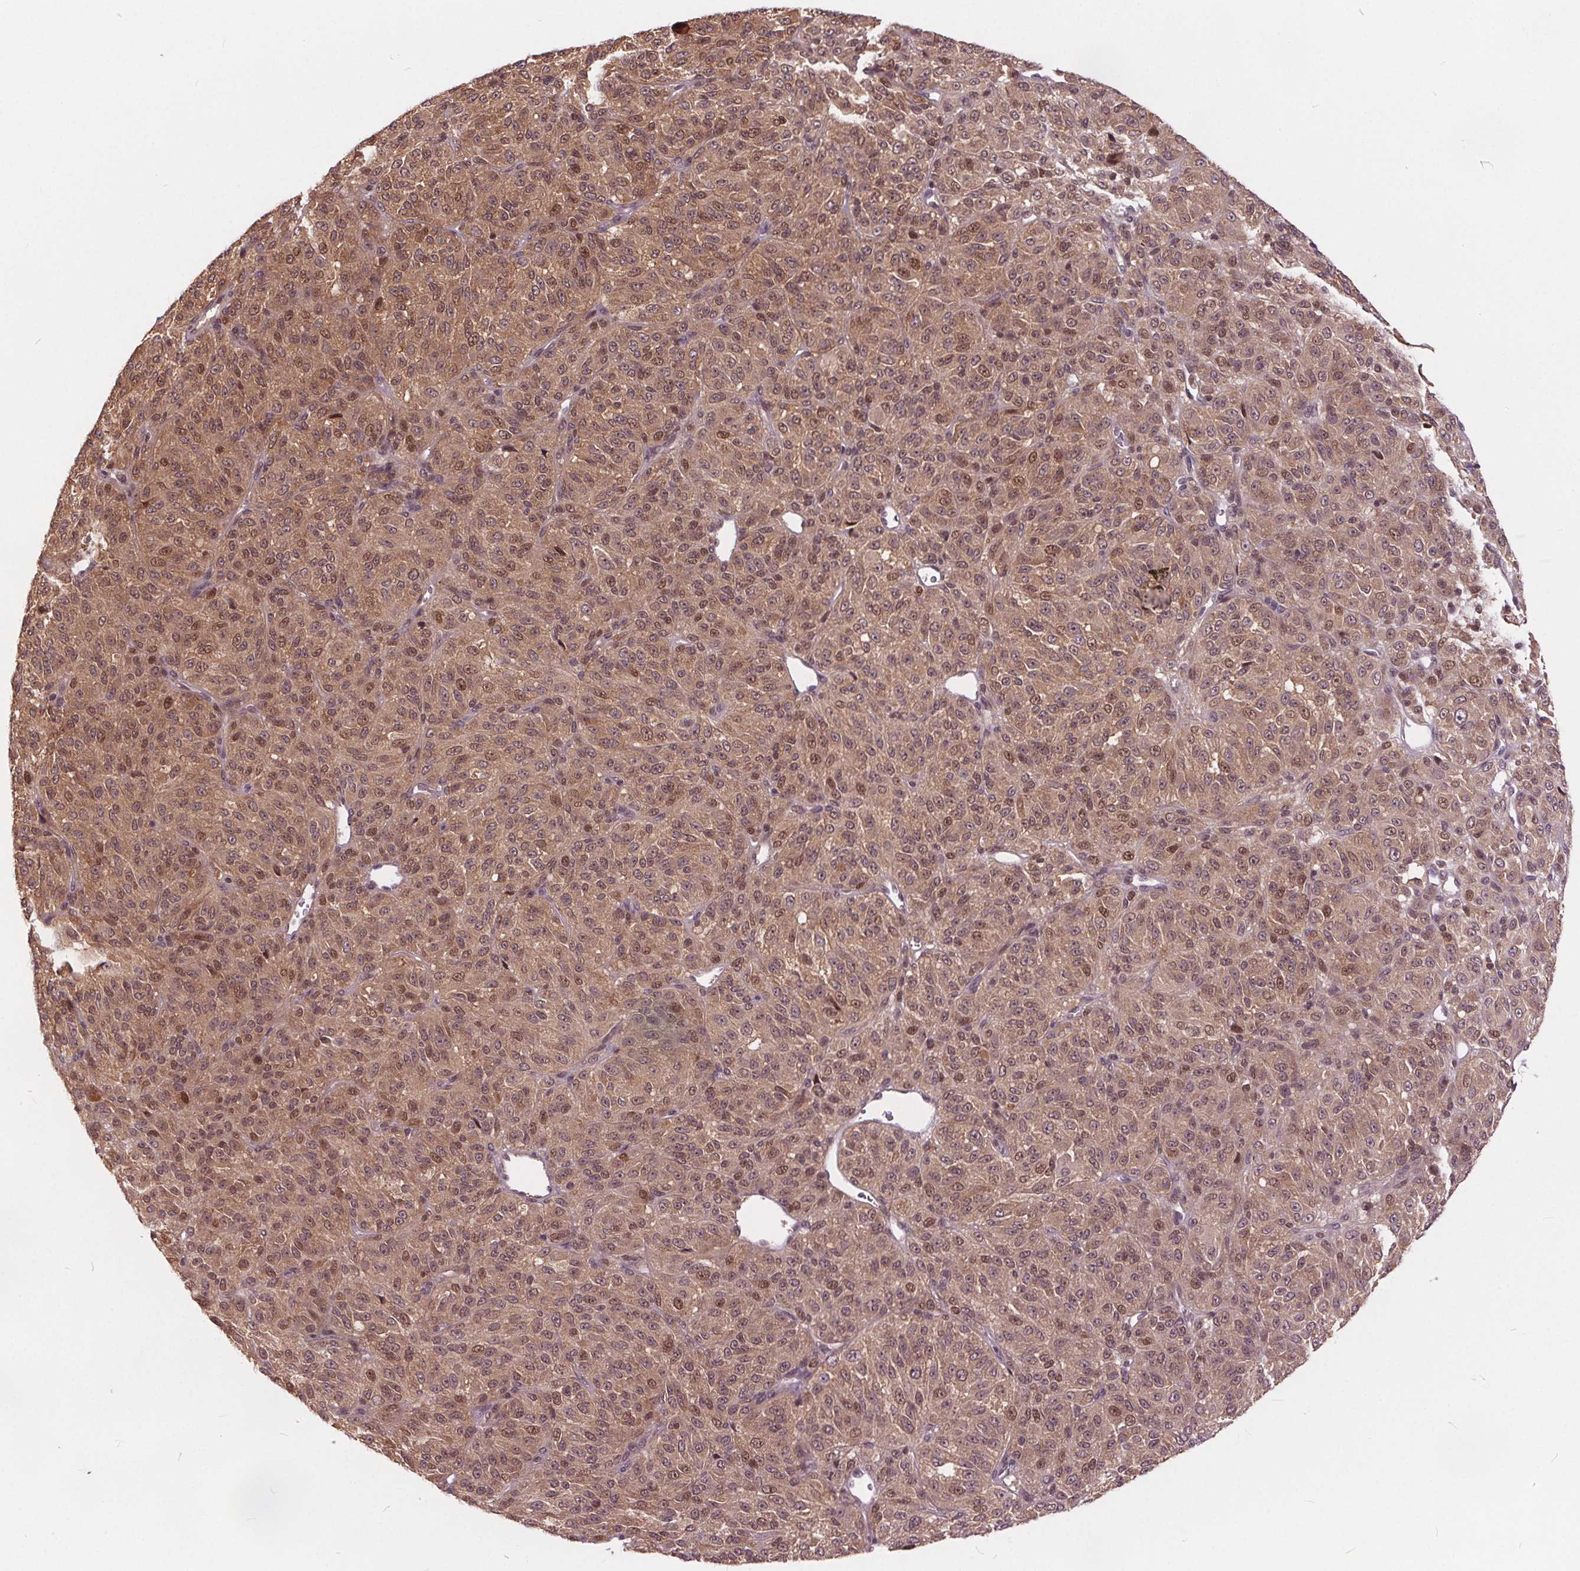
{"staining": {"intensity": "moderate", "quantity": ">75%", "location": "cytoplasmic/membranous,nuclear"}, "tissue": "melanoma", "cell_type": "Tumor cells", "image_type": "cancer", "snomed": [{"axis": "morphology", "description": "Malignant melanoma, Metastatic site"}, {"axis": "topography", "description": "Brain"}], "caption": "IHC histopathology image of melanoma stained for a protein (brown), which reveals medium levels of moderate cytoplasmic/membranous and nuclear staining in approximately >75% of tumor cells.", "gene": "HIF1AN", "patient": {"sex": "female", "age": 56}}